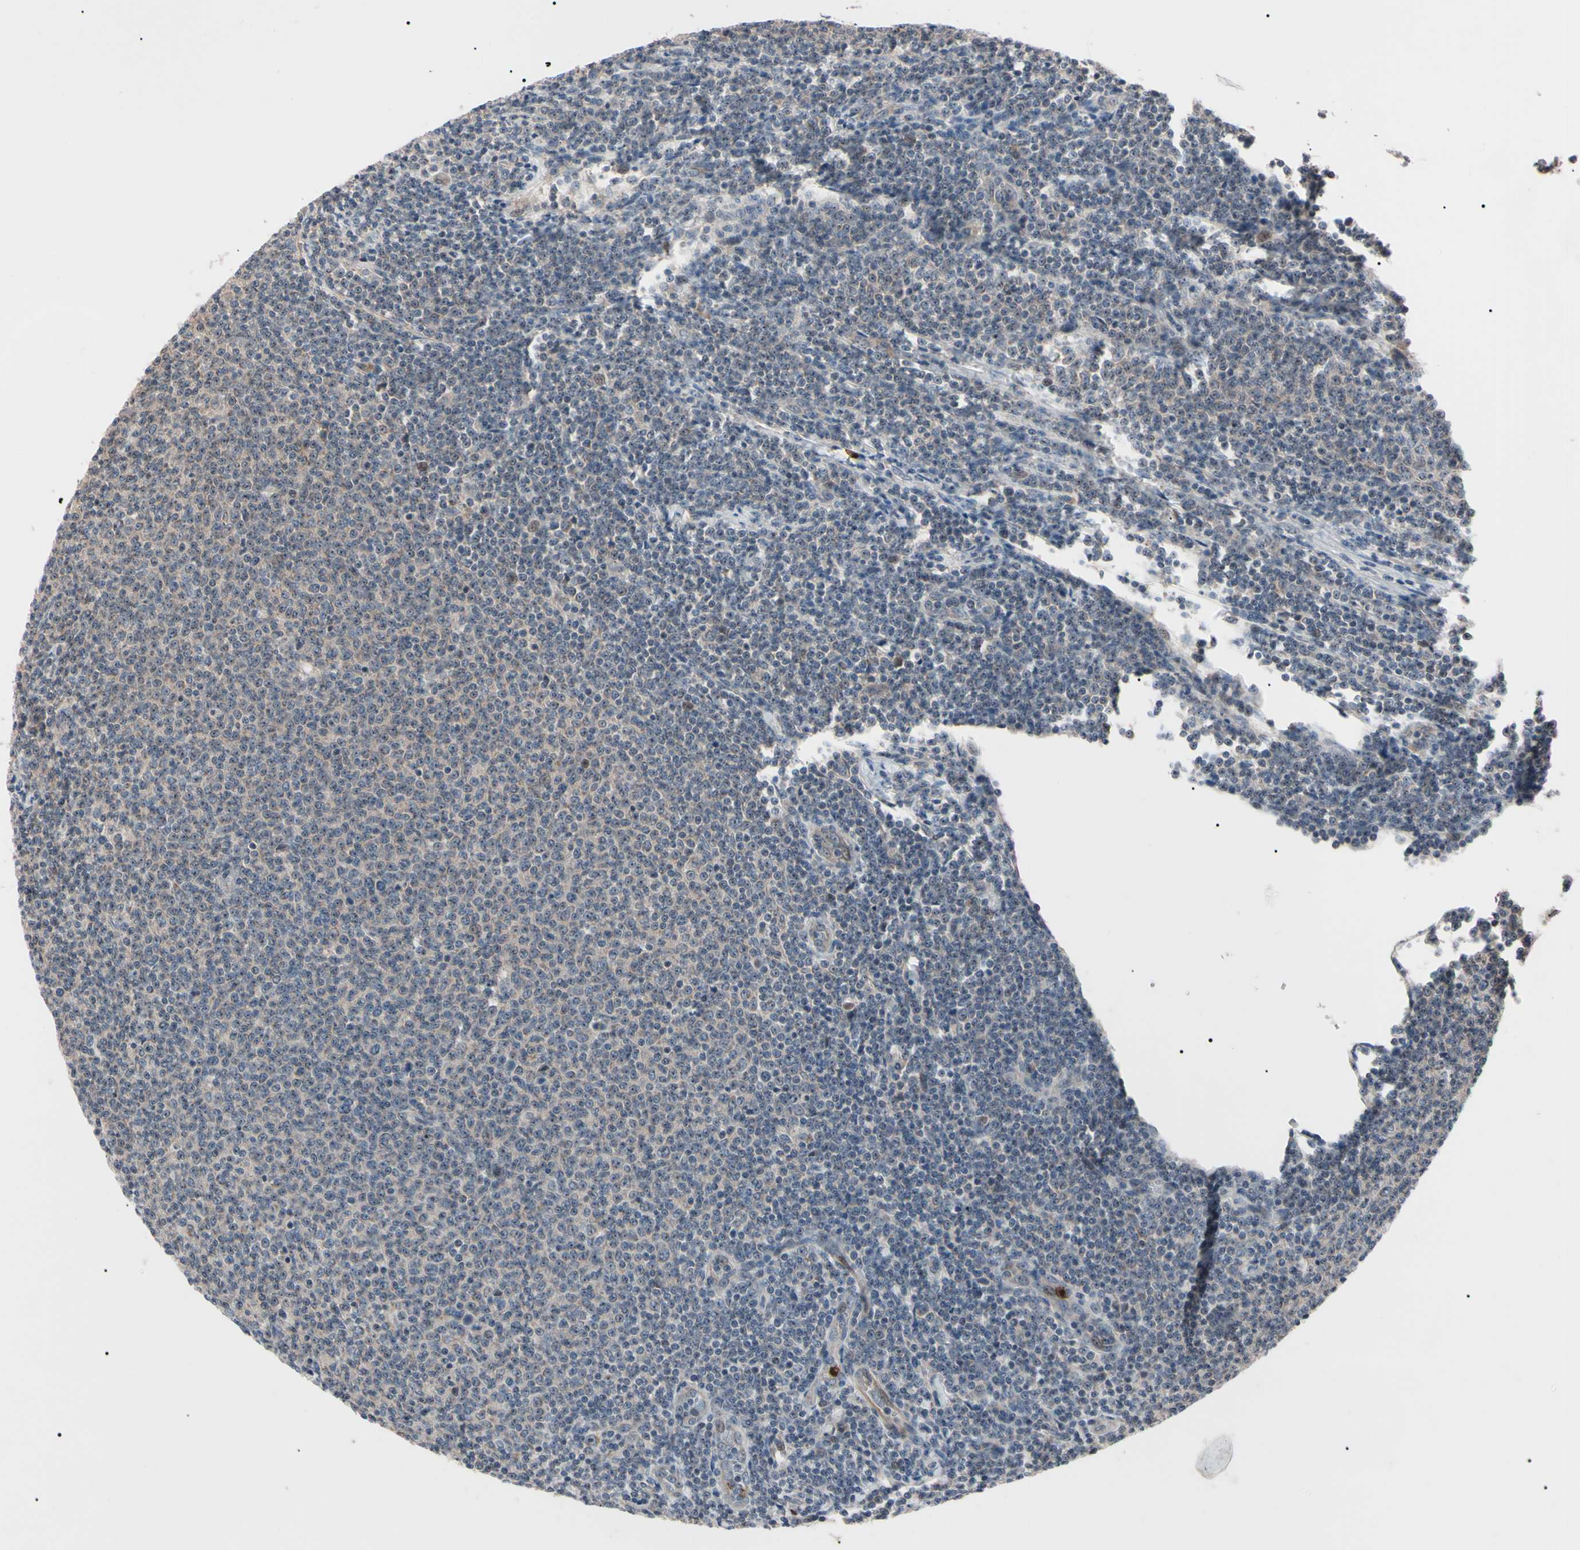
{"staining": {"intensity": "weak", "quantity": ">75%", "location": "cytoplasmic/membranous"}, "tissue": "lymphoma", "cell_type": "Tumor cells", "image_type": "cancer", "snomed": [{"axis": "morphology", "description": "Malignant lymphoma, non-Hodgkin's type, Low grade"}, {"axis": "topography", "description": "Lymph node"}], "caption": "A brown stain shows weak cytoplasmic/membranous expression of a protein in lymphoma tumor cells.", "gene": "TRAF5", "patient": {"sex": "male", "age": 66}}